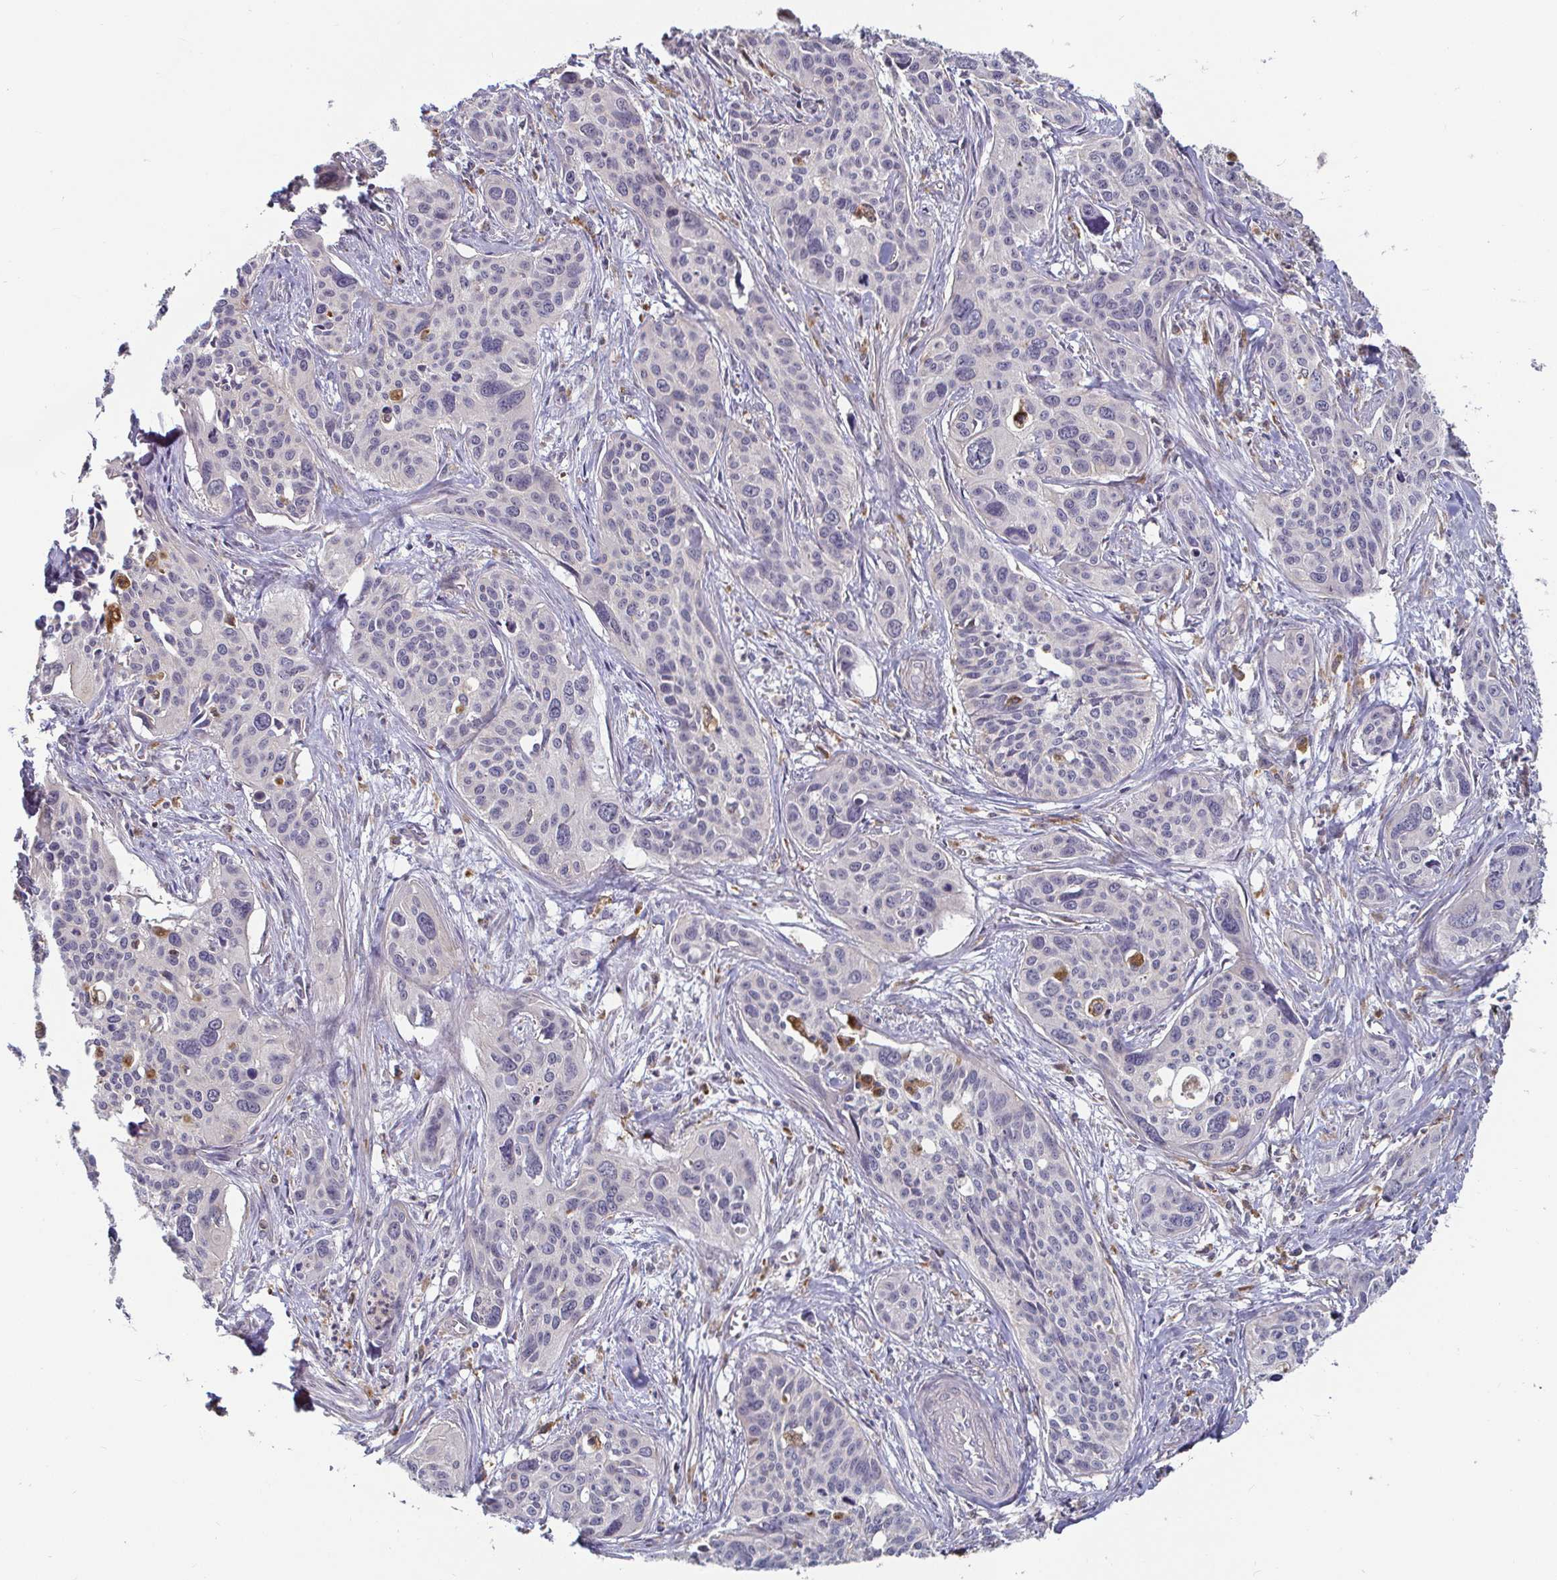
{"staining": {"intensity": "negative", "quantity": "none", "location": "none"}, "tissue": "cervical cancer", "cell_type": "Tumor cells", "image_type": "cancer", "snomed": [{"axis": "morphology", "description": "Squamous cell carcinoma, NOS"}, {"axis": "topography", "description": "Cervix"}], "caption": "Histopathology image shows no protein staining in tumor cells of squamous cell carcinoma (cervical) tissue.", "gene": "CDH18", "patient": {"sex": "female", "age": 31}}